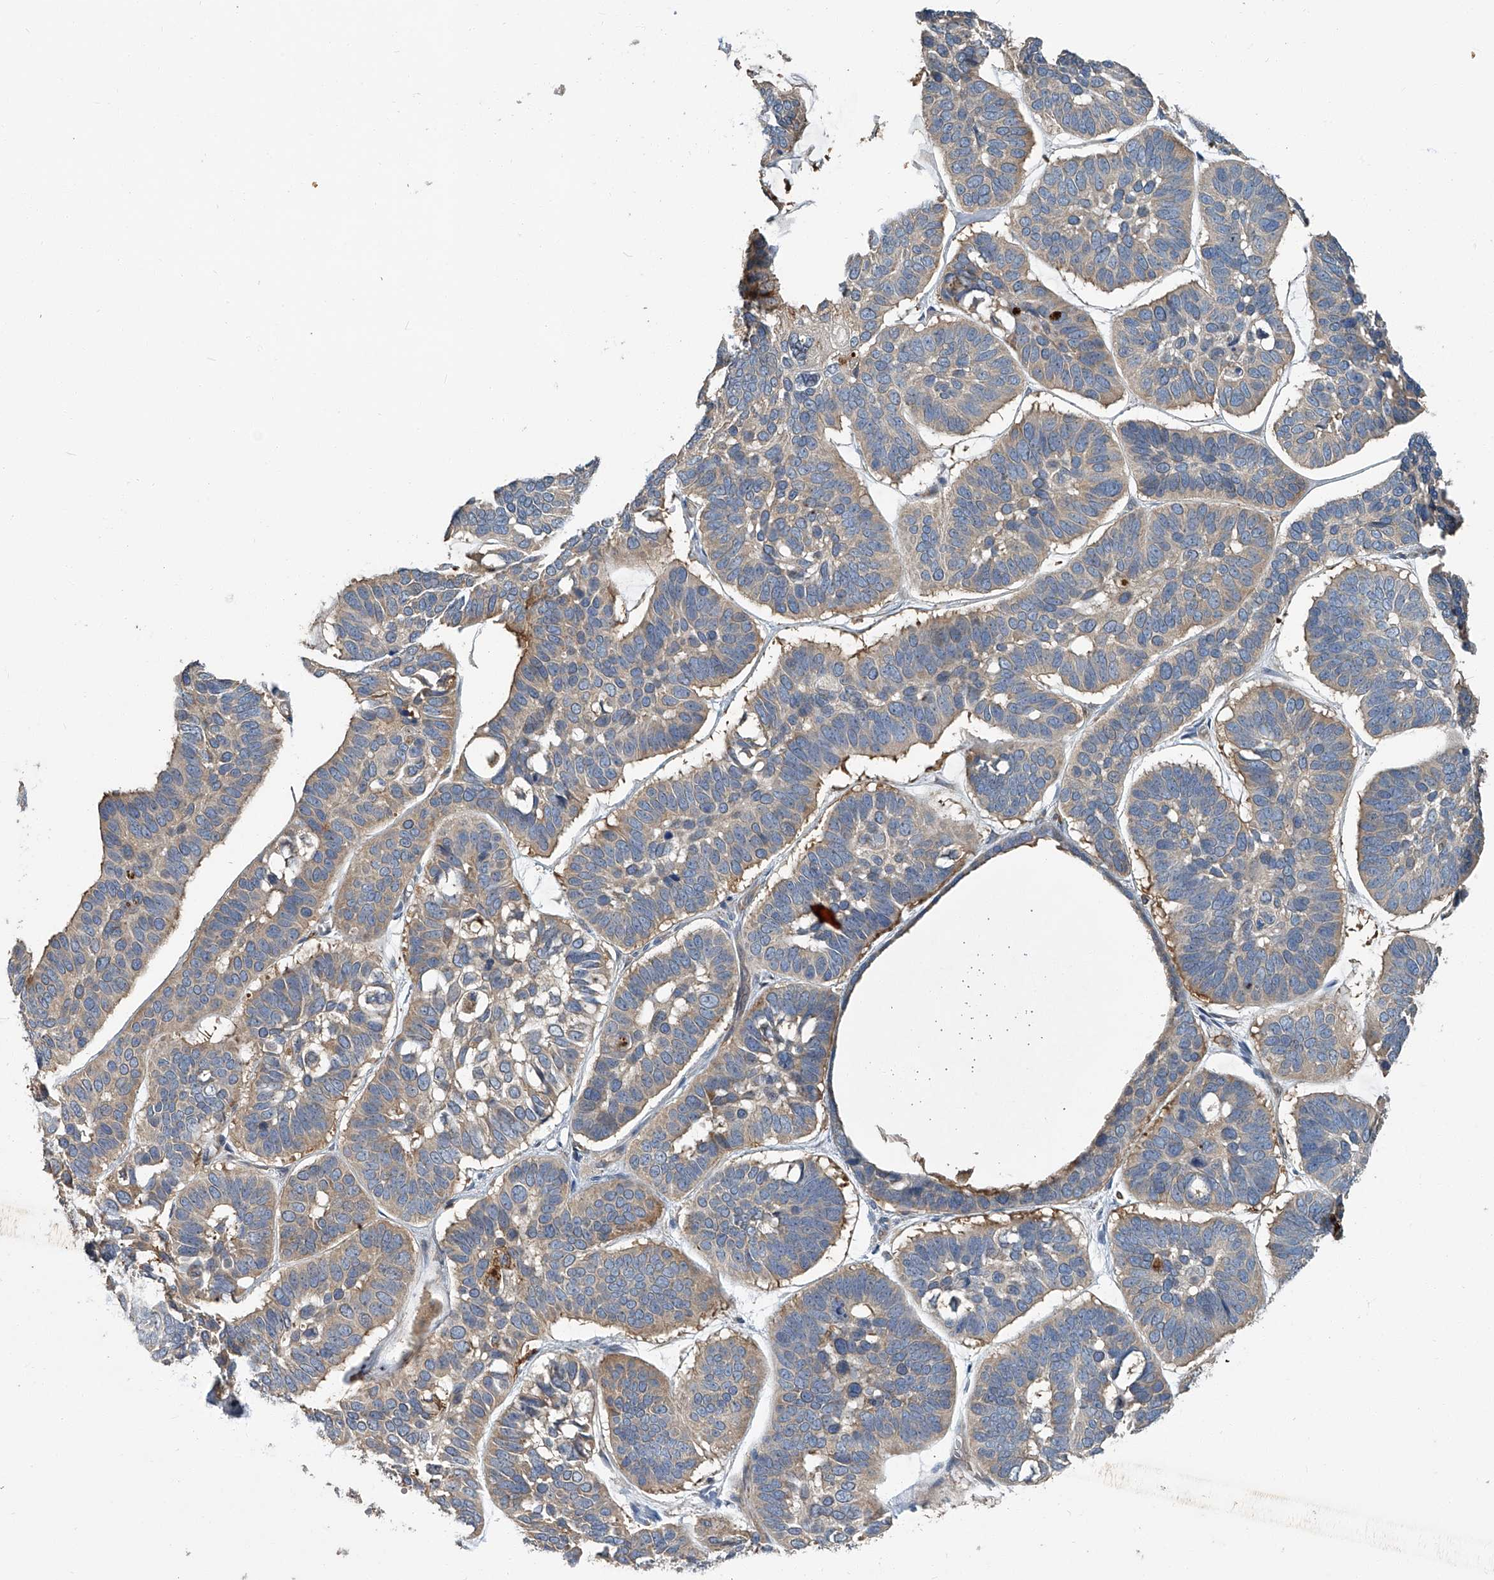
{"staining": {"intensity": "weak", "quantity": ">75%", "location": "cytoplasmic/membranous"}, "tissue": "skin cancer", "cell_type": "Tumor cells", "image_type": "cancer", "snomed": [{"axis": "morphology", "description": "Basal cell carcinoma"}, {"axis": "topography", "description": "Skin"}], "caption": "Skin cancer (basal cell carcinoma) tissue reveals weak cytoplasmic/membranous staining in about >75% of tumor cells", "gene": "FAM167A", "patient": {"sex": "male", "age": 62}}